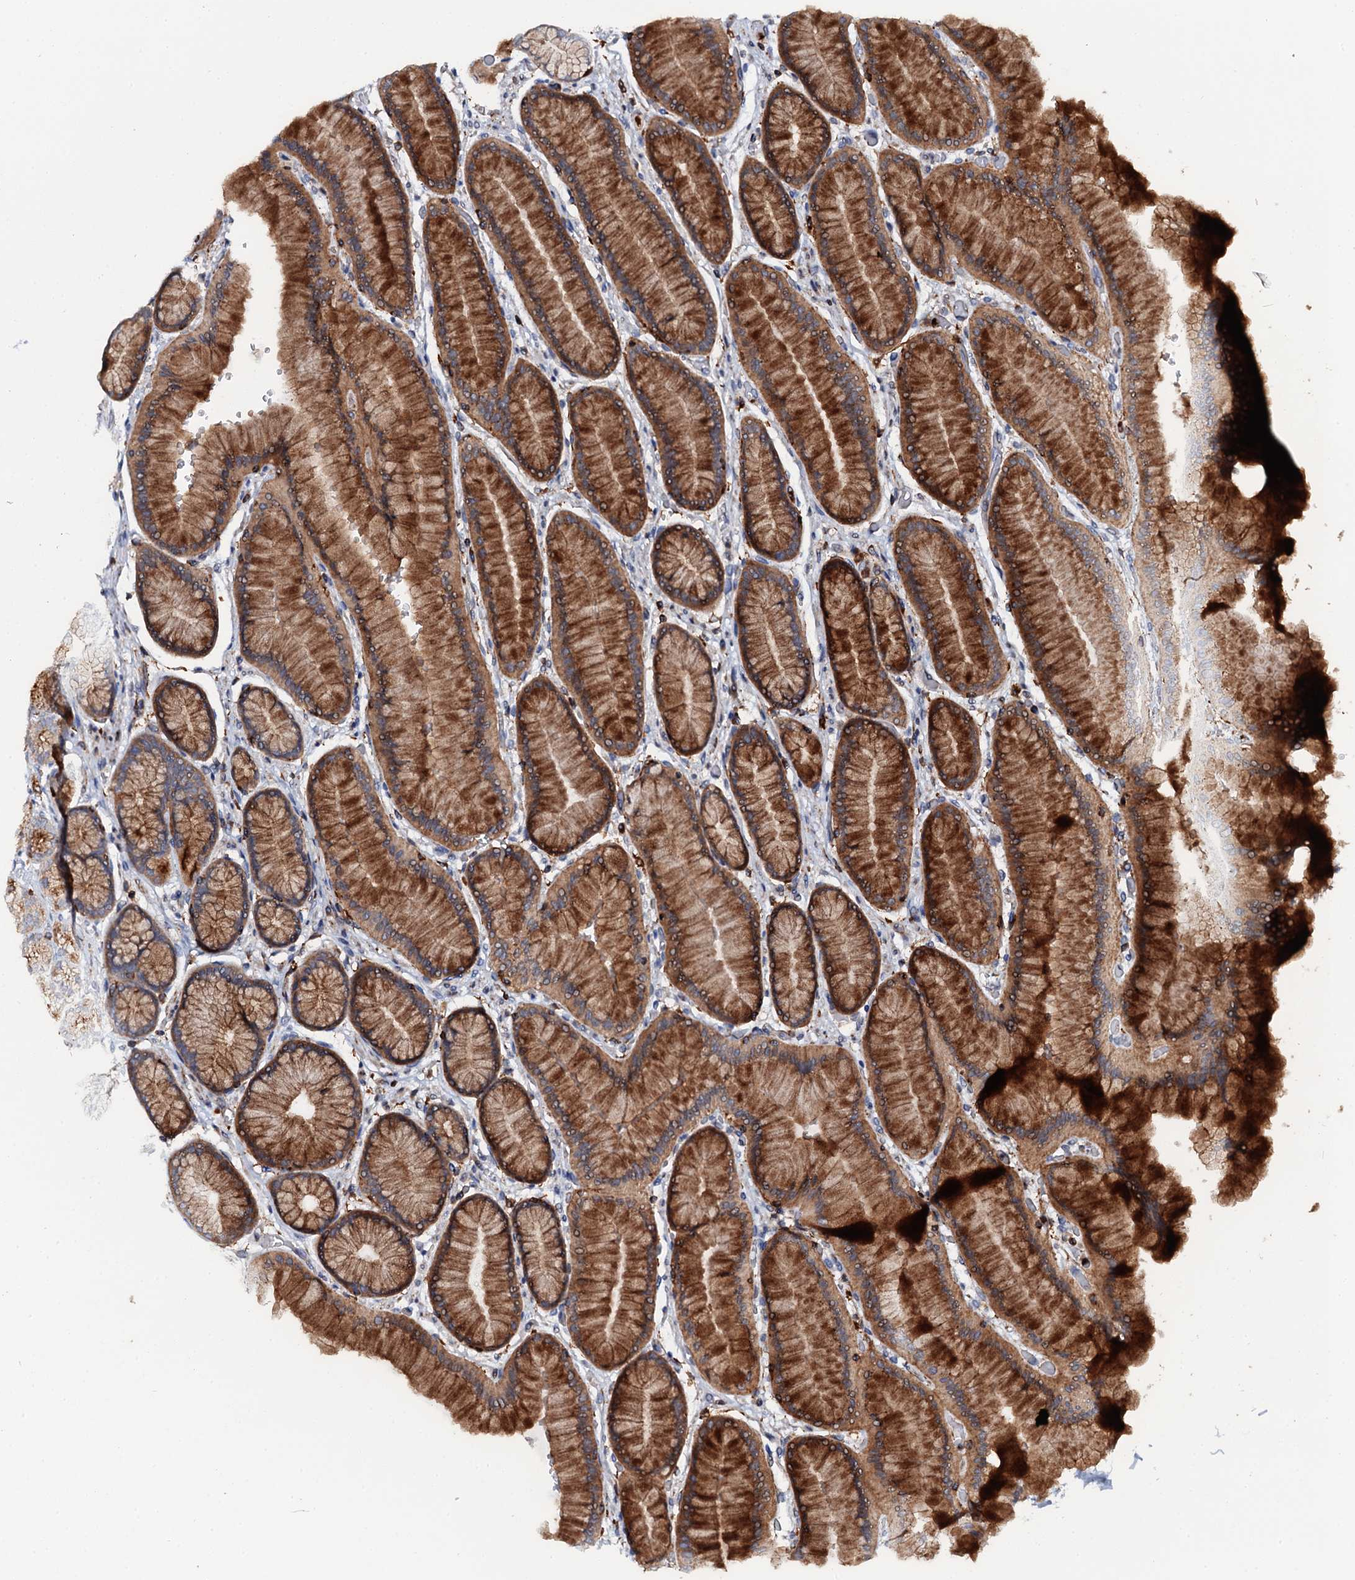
{"staining": {"intensity": "strong", "quantity": ">75%", "location": "cytoplasmic/membranous"}, "tissue": "stomach", "cell_type": "Glandular cells", "image_type": "normal", "snomed": [{"axis": "morphology", "description": "Normal tissue, NOS"}, {"axis": "morphology", "description": "Adenocarcinoma, NOS"}, {"axis": "morphology", "description": "Adenocarcinoma, High grade"}, {"axis": "topography", "description": "Stomach, upper"}, {"axis": "topography", "description": "Stomach"}], "caption": "Protein expression analysis of benign stomach displays strong cytoplasmic/membranous staining in approximately >75% of glandular cells. Using DAB (3,3'-diaminobenzidine) (brown) and hematoxylin (blue) stains, captured at high magnification using brightfield microscopy.", "gene": "VAMP8", "patient": {"sex": "female", "age": 65}}